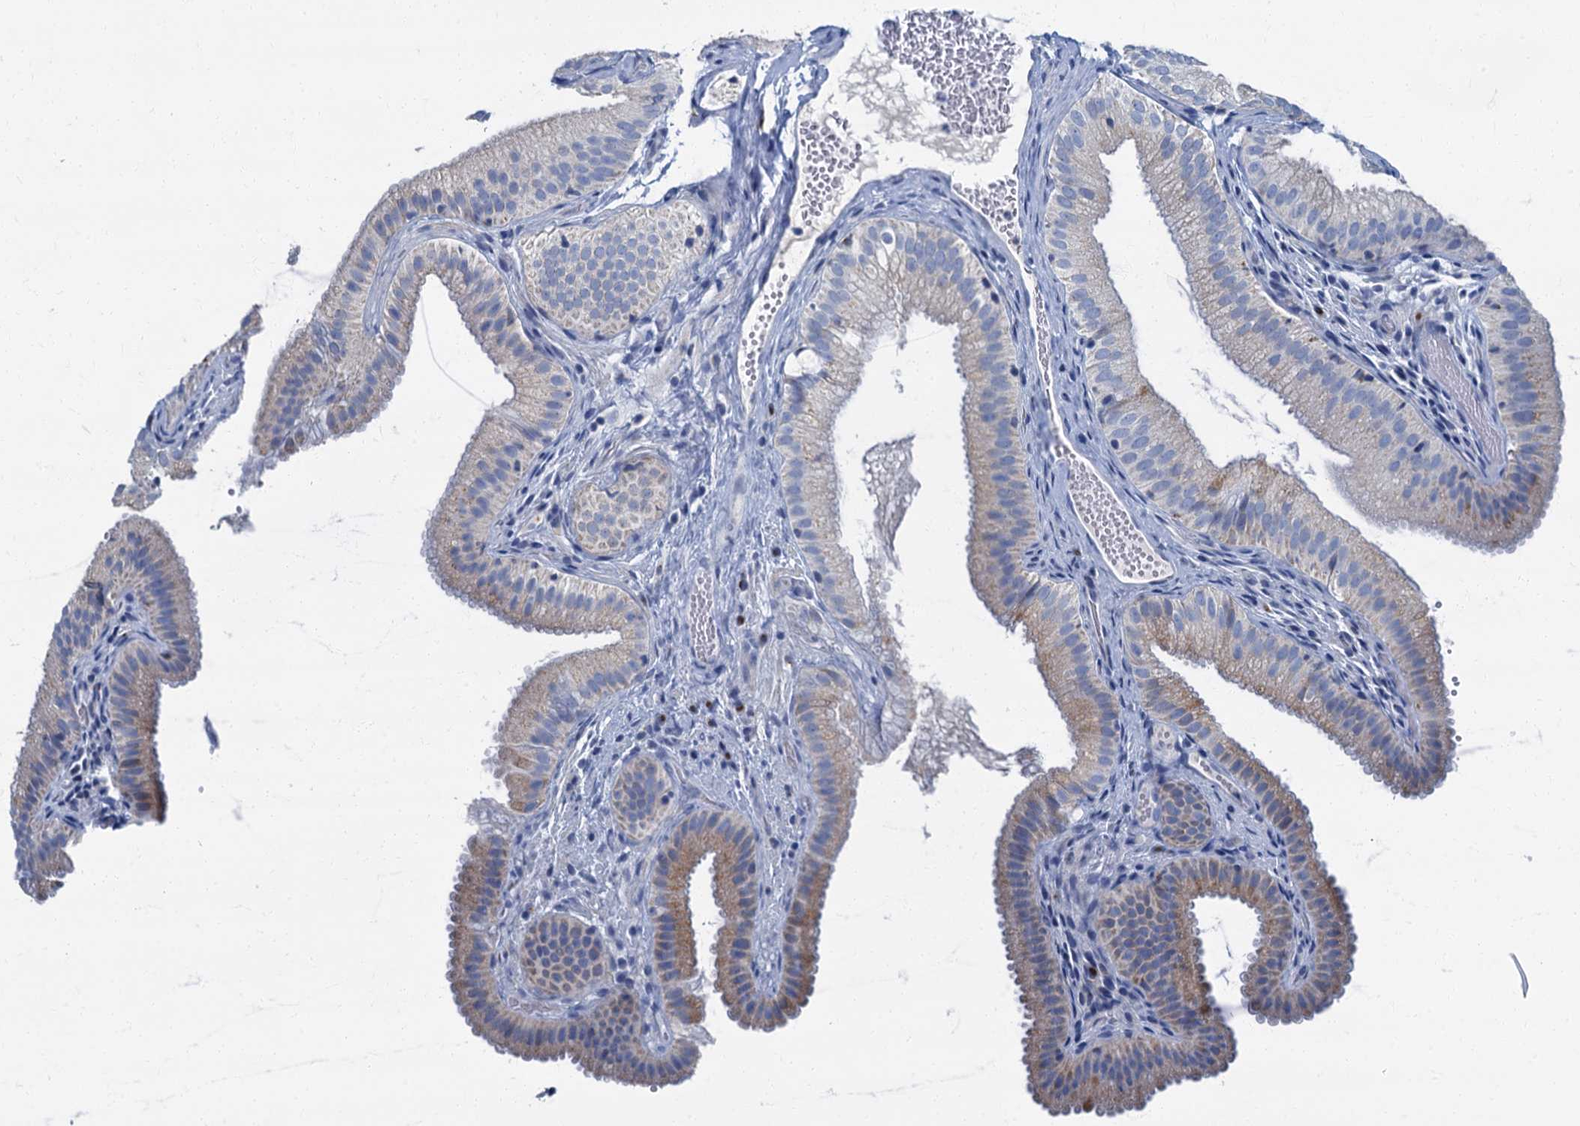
{"staining": {"intensity": "weak", "quantity": "<25%", "location": "cytoplasmic/membranous"}, "tissue": "gallbladder", "cell_type": "Glandular cells", "image_type": "normal", "snomed": [{"axis": "morphology", "description": "Normal tissue, NOS"}, {"axis": "topography", "description": "Gallbladder"}], "caption": "Immunohistochemical staining of benign human gallbladder reveals no significant staining in glandular cells.", "gene": "LYPD3", "patient": {"sex": "female", "age": 30}}